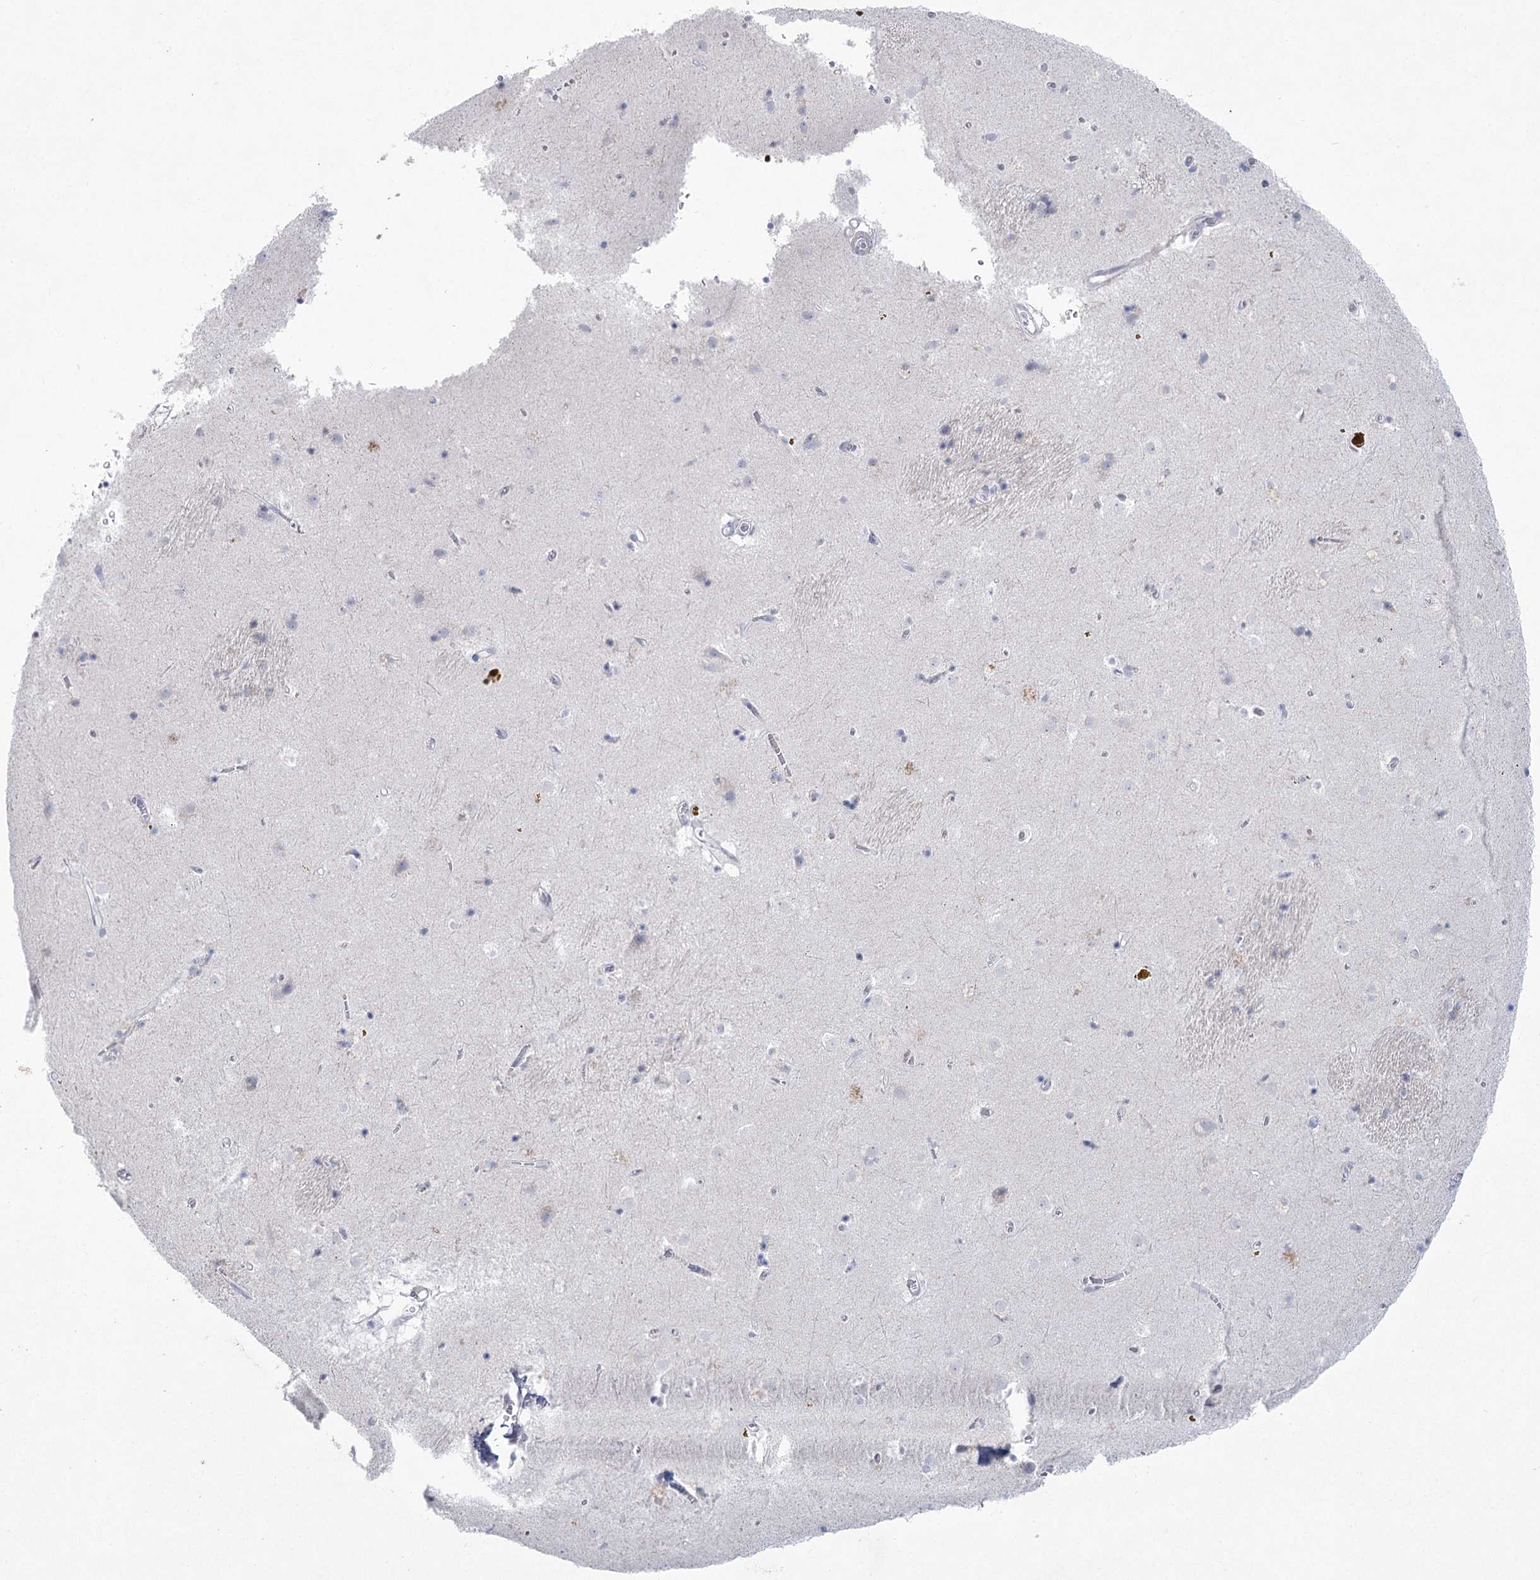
{"staining": {"intensity": "negative", "quantity": "none", "location": "none"}, "tissue": "caudate", "cell_type": "Glial cells", "image_type": "normal", "snomed": [{"axis": "morphology", "description": "Normal tissue, NOS"}, {"axis": "topography", "description": "Lateral ventricle wall"}], "caption": "DAB immunohistochemical staining of benign caudate reveals no significant staining in glial cells.", "gene": "CCDC88A", "patient": {"sex": "male", "age": 70}}